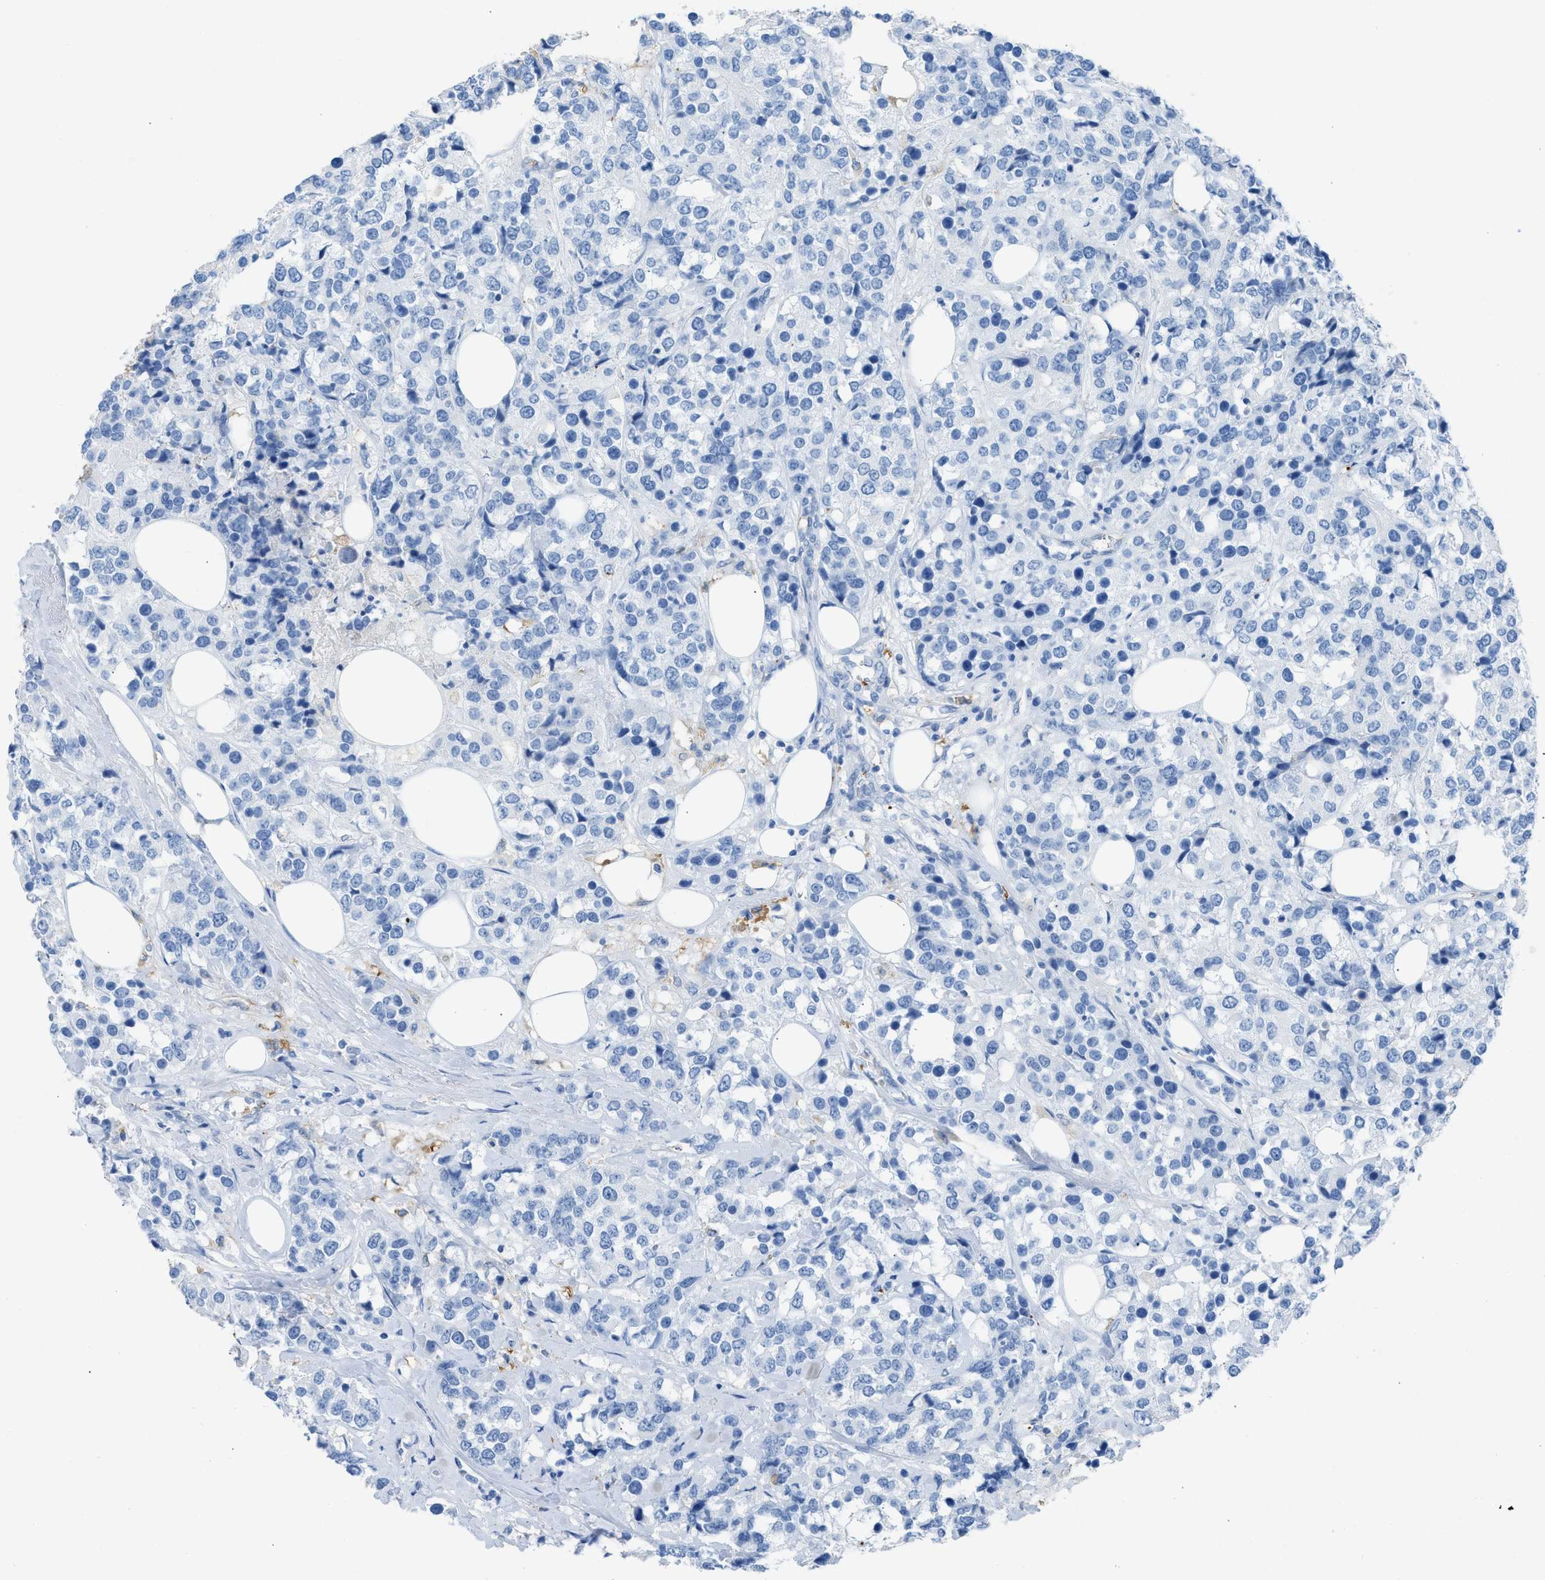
{"staining": {"intensity": "negative", "quantity": "none", "location": "none"}, "tissue": "breast cancer", "cell_type": "Tumor cells", "image_type": "cancer", "snomed": [{"axis": "morphology", "description": "Lobular carcinoma"}, {"axis": "topography", "description": "Breast"}], "caption": "Tumor cells show no significant protein expression in lobular carcinoma (breast). The staining is performed using DAB (3,3'-diaminobenzidine) brown chromogen with nuclei counter-stained in using hematoxylin.", "gene": "FAIM2", "patient": {"sex": "female", "age": 59}}